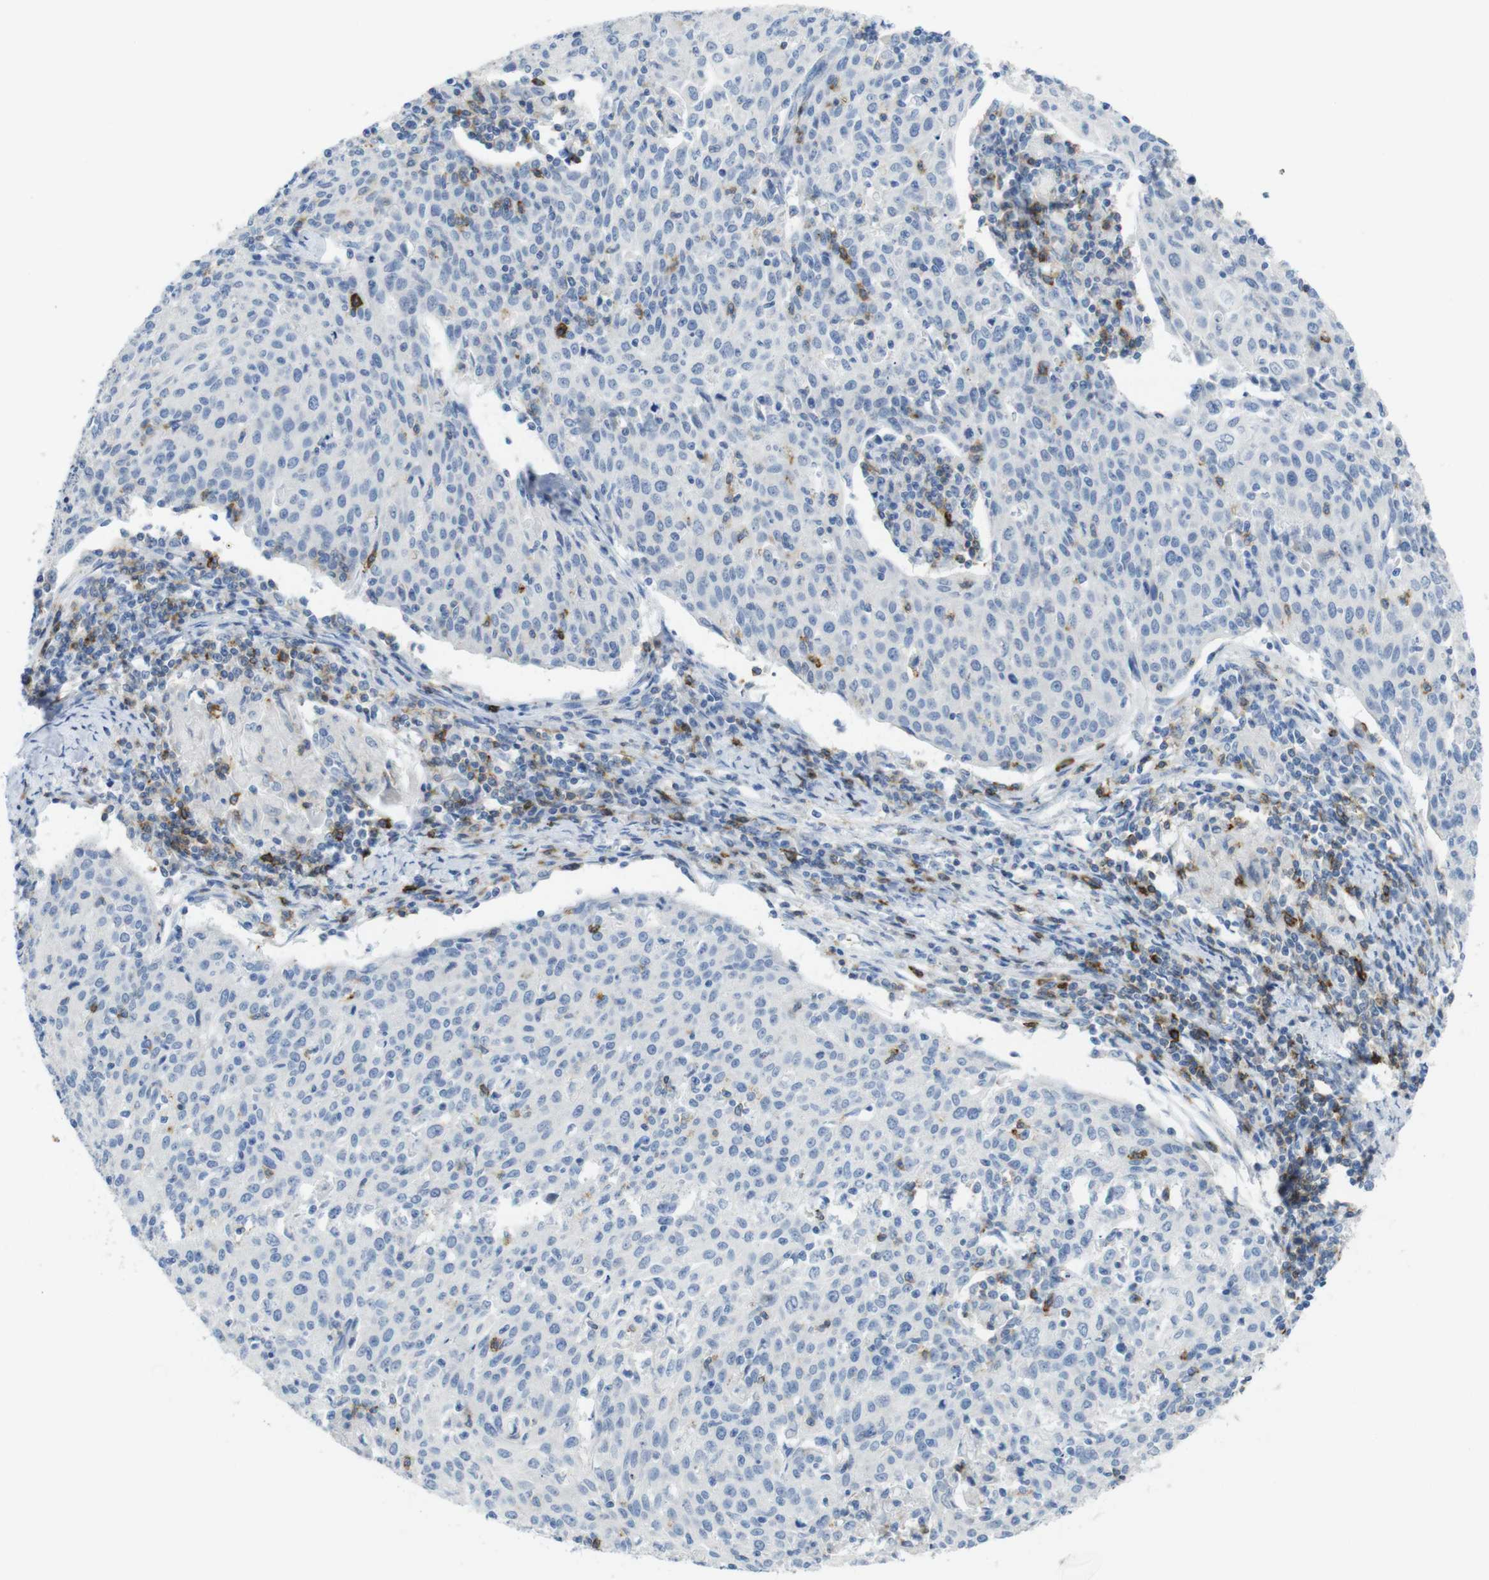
{"staining": {"intensity": "negative", "quantity": "none", "location": "none"}, "tissue": "cervical cancer", "cell_type": "Tumor cells", "image_type": "cancer", "snomed": [{"axis": "morphology", "description": "Squamous cell carcinoma, NOS"}, {"axis": "topography", "description": "Cervix"}], "caption": "Tumor cells show no significant expression in cervical squamous cell carcinoma.", "gene": "CD5", "patient": {"sex": "female", "age": 38}}